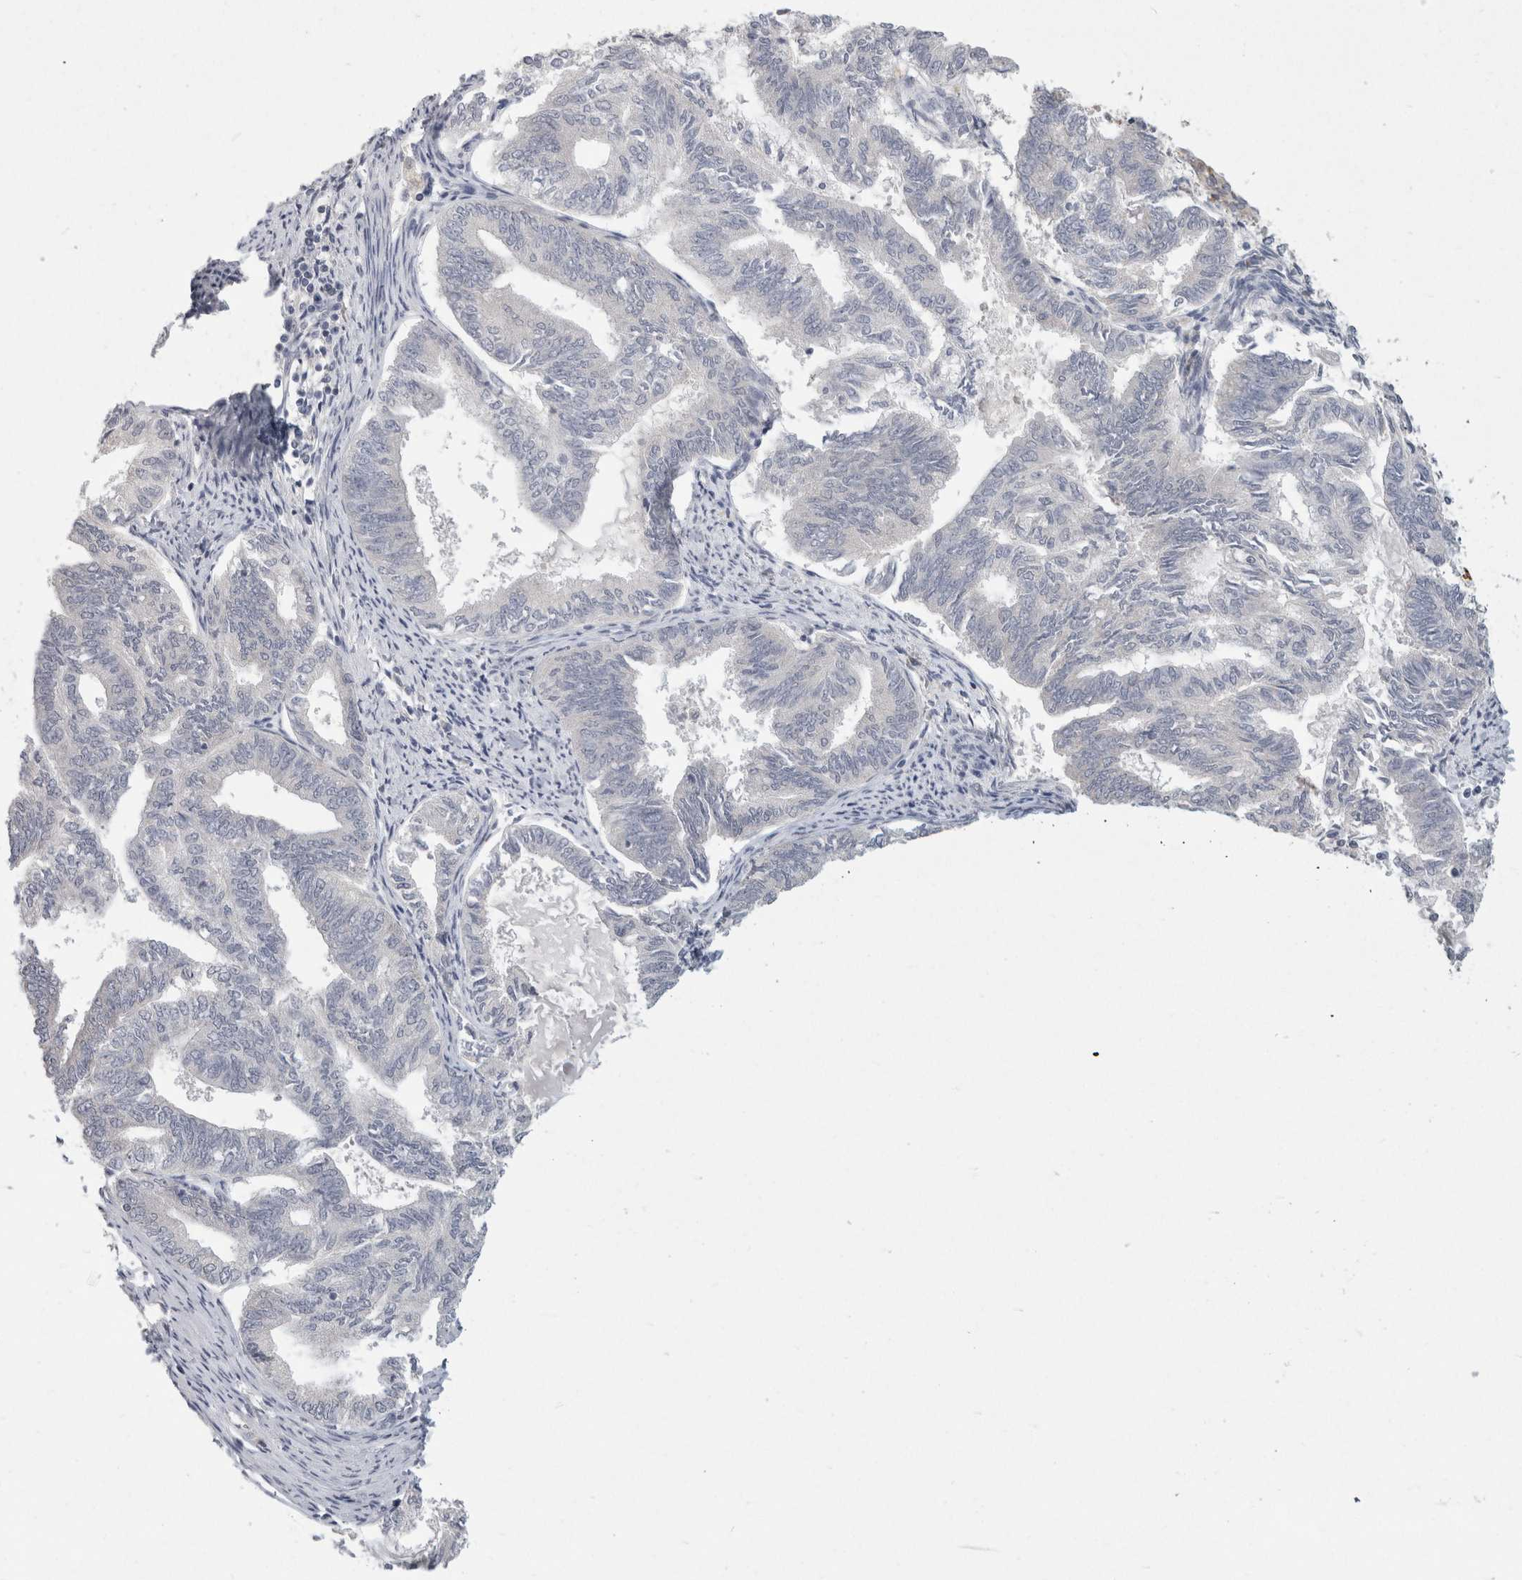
{"staining": {"intensity": "negative", "quantity": "none", "location": "none"}, "tissue": "endometrial cancer", "cell_type": "Tumor cells", "image_type": "cancer", "snomed": [{"axis": "morphology", "description": "Adenocarcinoma, NOS"}, {"axis": "topography", "description": "Endometrium"}], "caption": "A high-resolution histopathology image shows immunohistochemistry (IHC) staining of endometrial cancer (adenocarcinoma), which displays no significant expression in tumor cells. (Brightfield microscopy of DAB (3,3'-diaminobenzidine) immunohistochemistry (IHC) at high magnification).", "gene": "CHRM4", "patient": {"sex": "female", "age": 86}}